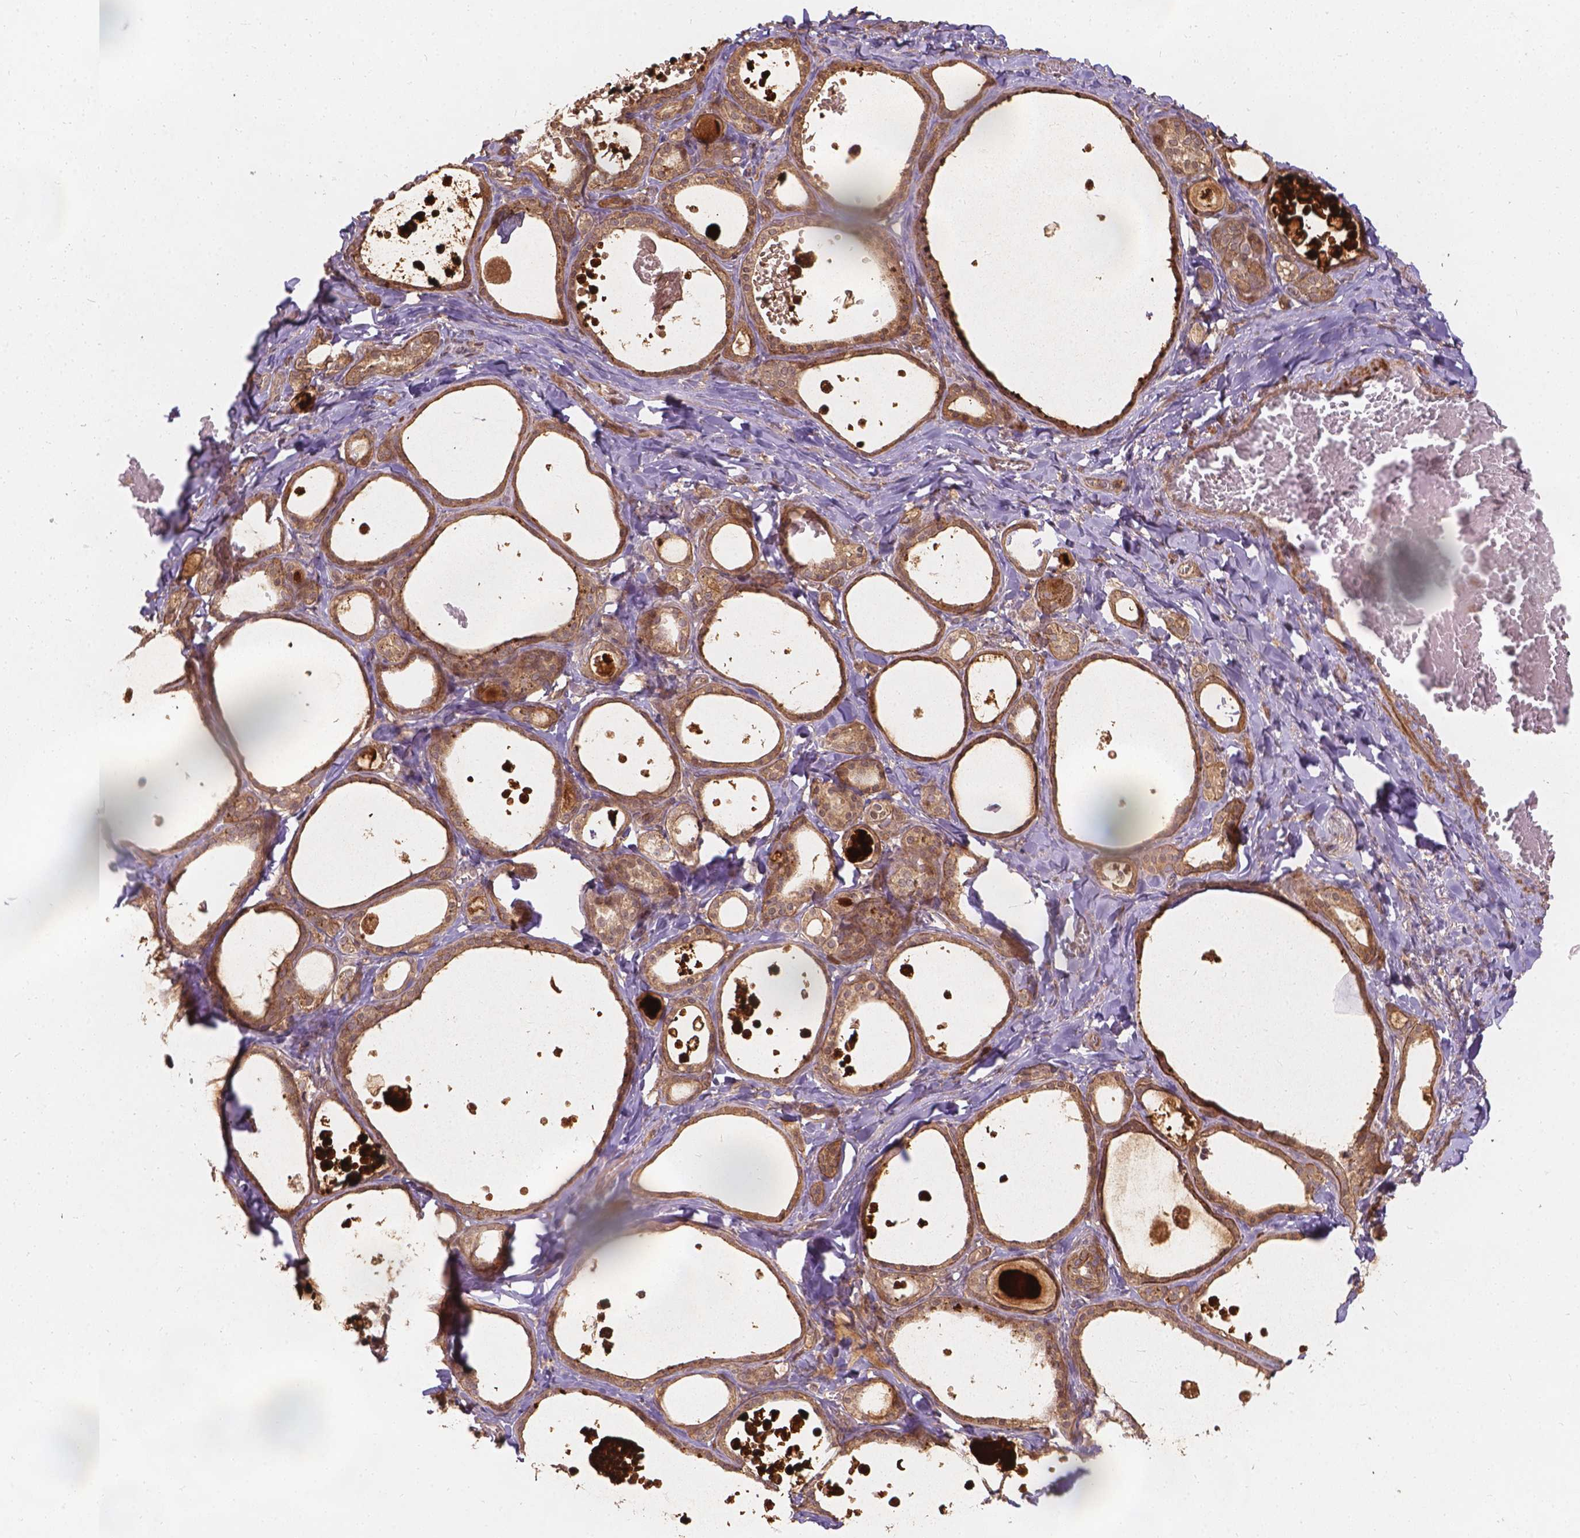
{"staining": {"intensity": "moderate", "quantity": ">75%", "location": "cytoplasmic/membranous"}, "tissue": "thyroid gland", "cell_type": "Glandular cells", "image_type": "normal", "snomed": [{"axis": "morphology", "description": "Normal tissue, NOS"}, {"axis": "topography", "description": "Thyroid gland"}], "caption": "Immunohistochemical staining of unremarkable thyroid gland reveals moderate cytoplasmic/membranous protein positivity in about >75% of glandular cells. (brown staining indicates protein expression, while blue staining denotes nuclei).", "gene": "XPR1", "patient": {"sex": "female", "age": 56}}